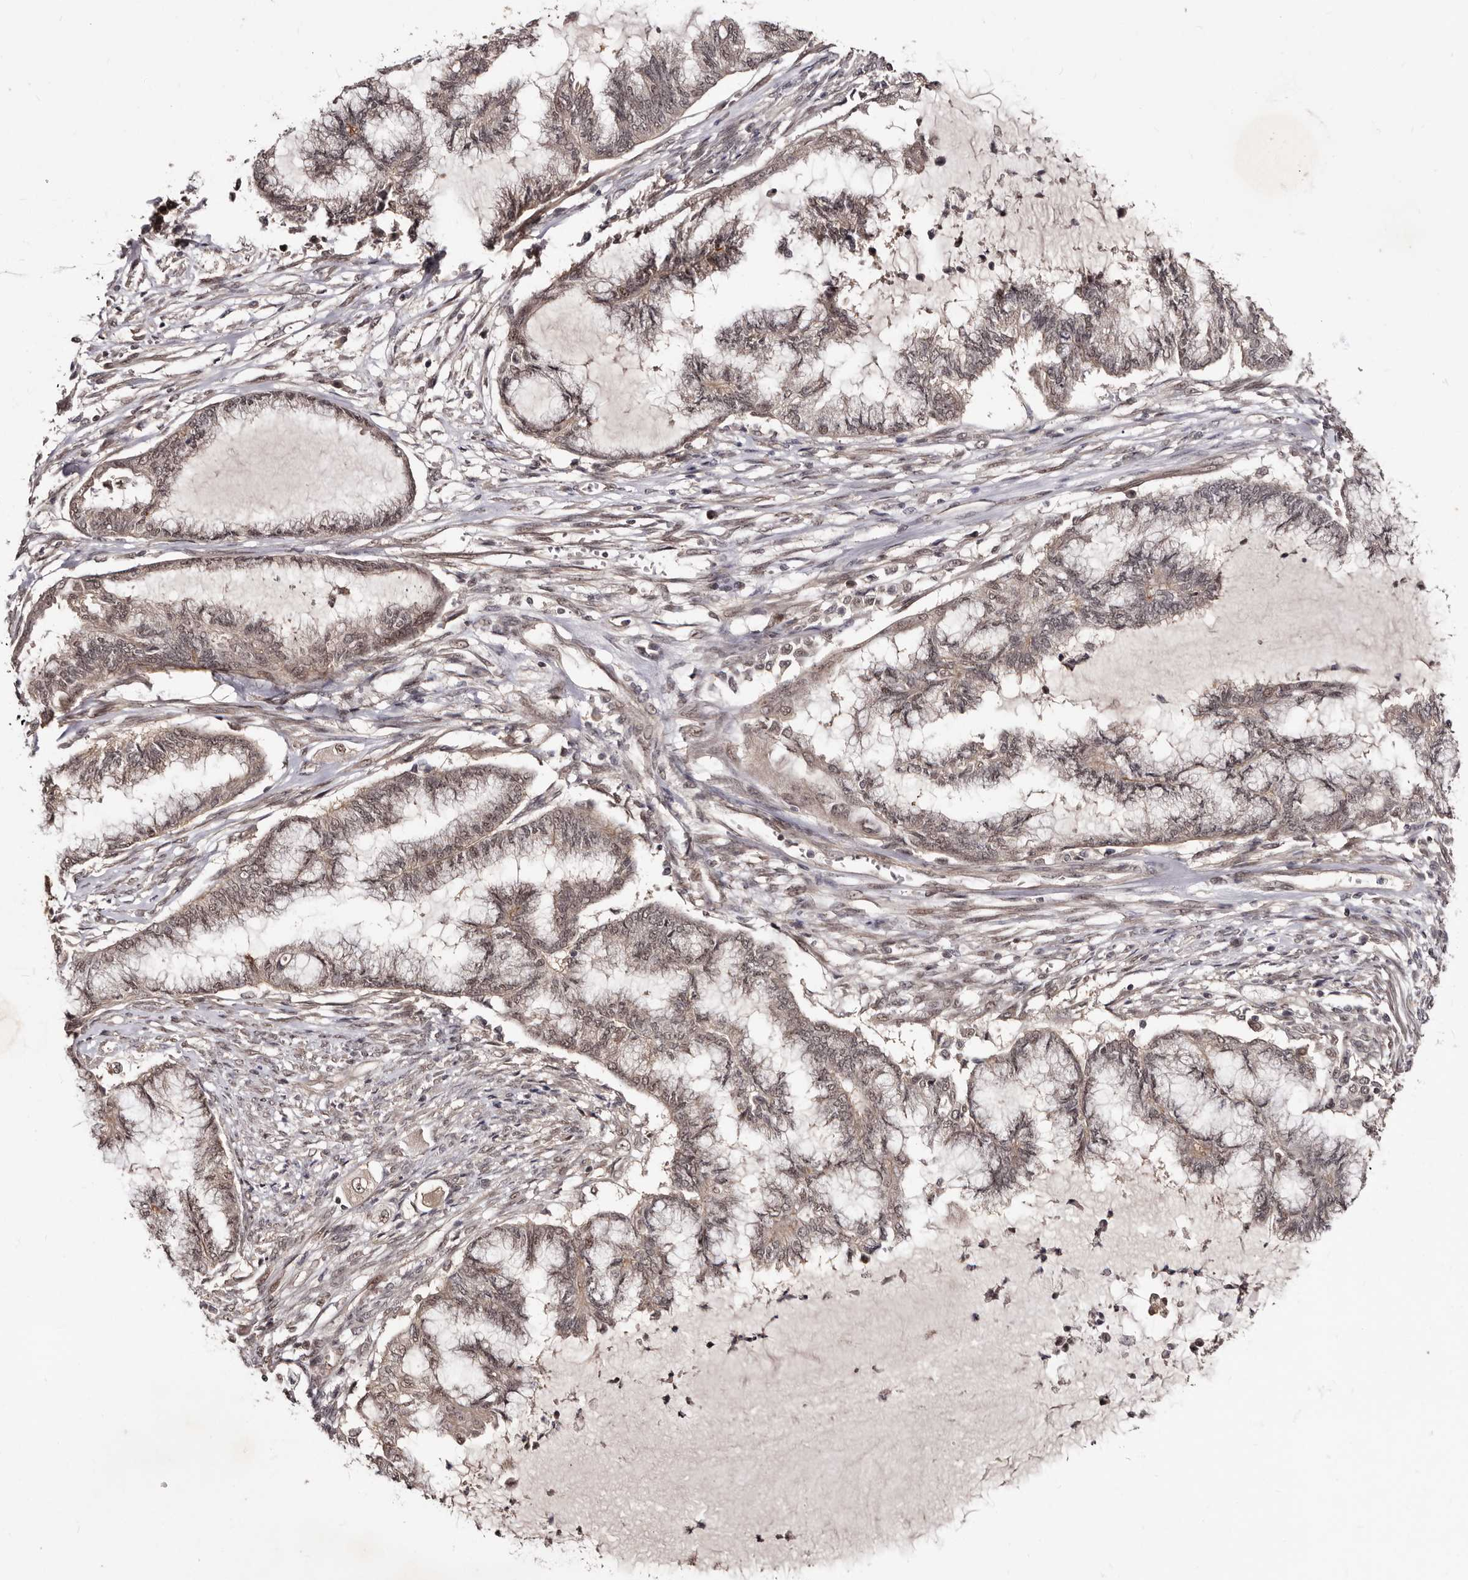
{"staining": {"intensity": "weak", "quantity": ">75%", "location": "cytoplasmic/membranous,nuclear"}, "tissue": "endometrial cancer", "cell_type": "Tumor cells", "image_type": "cancer", "snomed": [{"axis": "morphology", "description": "Adenocarcinoma, NOS"}, {"axis": "topography", "description": "Endometrium"}], "caption": "Immunohistochemistry of endometrial cancer shows low levels of weak cytoplasmic/membranous and nuclear staining in approximately >75% of tumor cells.", "gene": "TBC1D22B", "patient": {"sex": "female", "age": 86}}